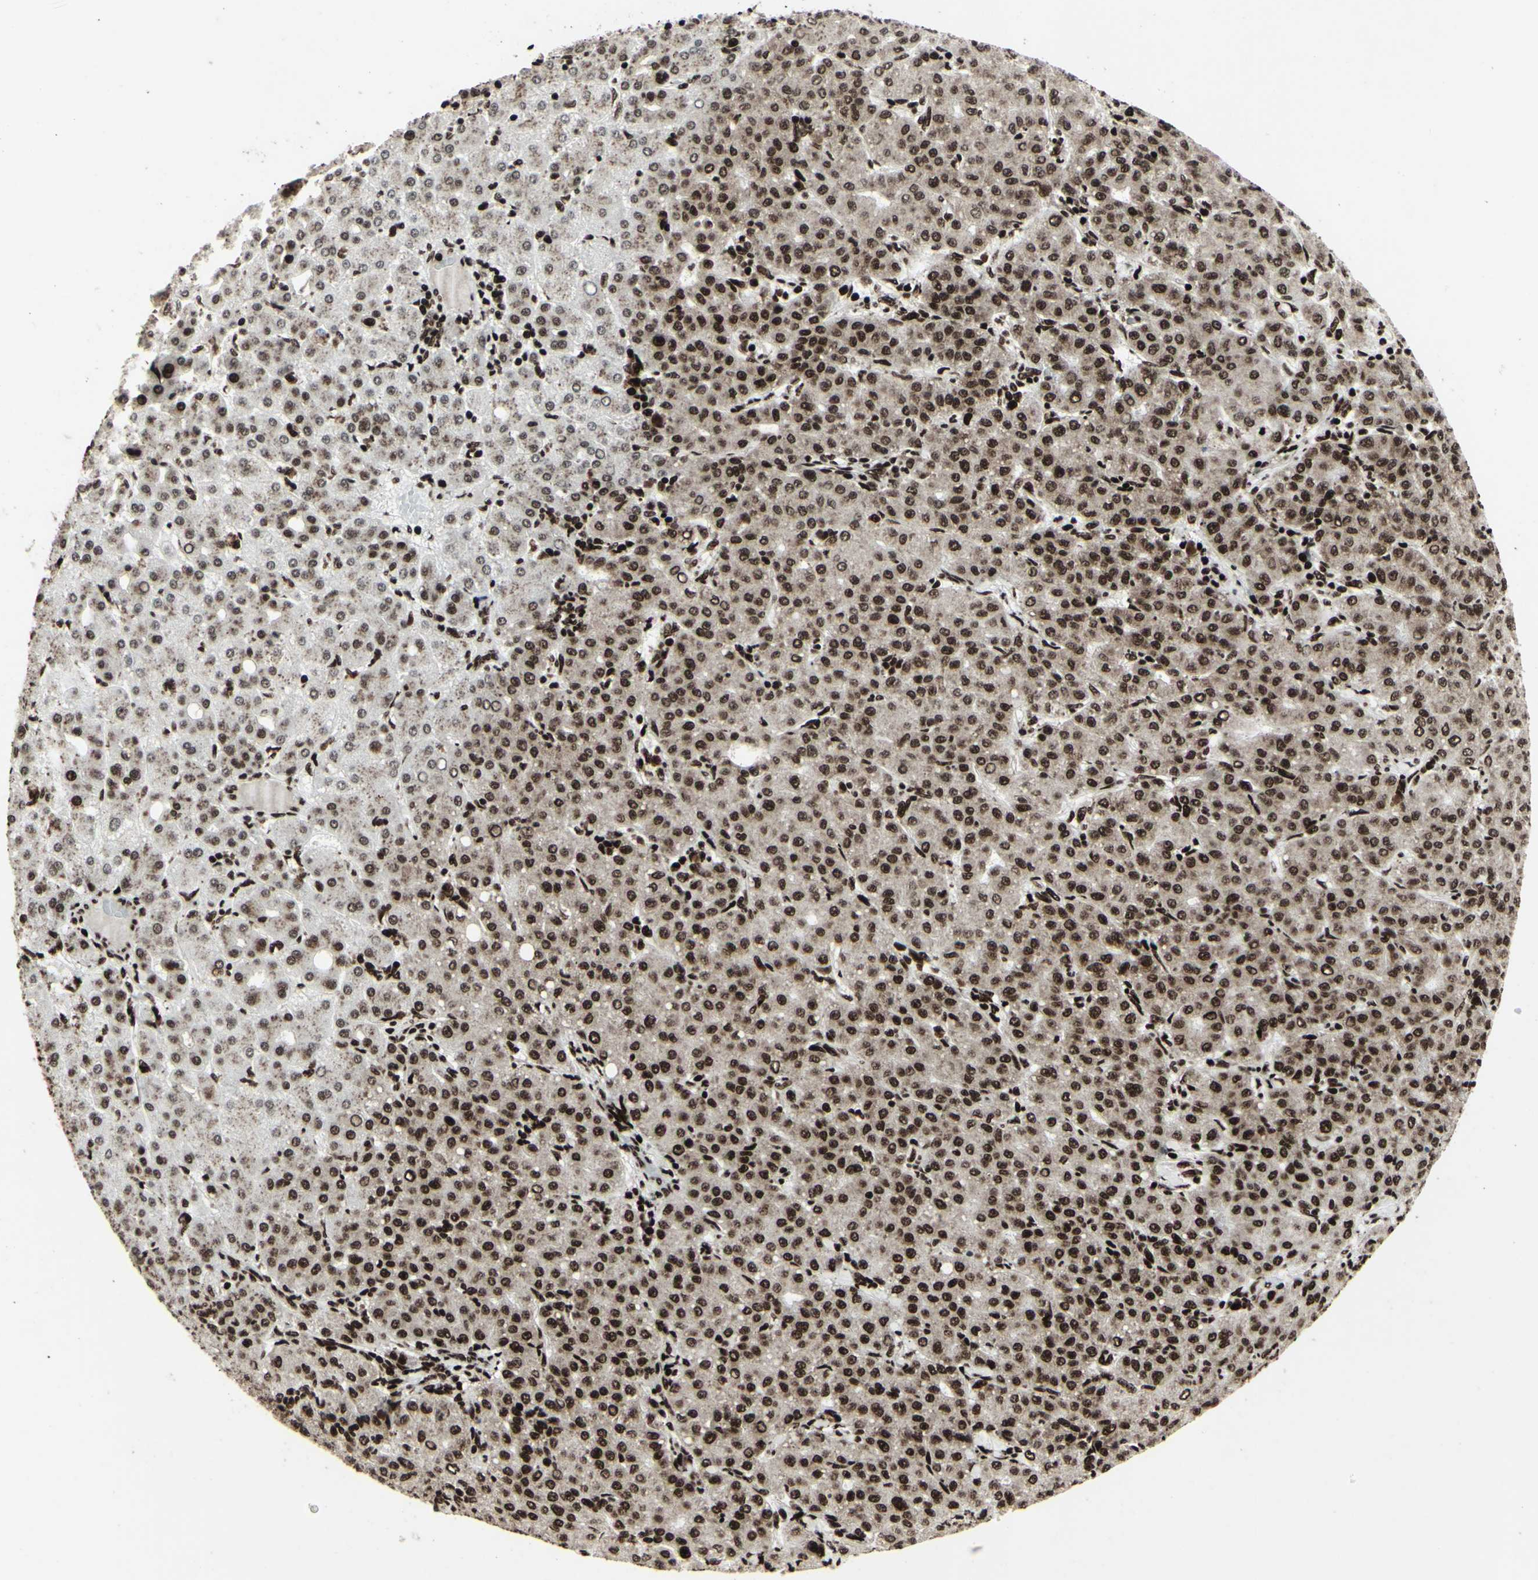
{"staining": {"intensity": "moderate", "quantity": ">75%", "location": "cytoplasmic/membranous,nuclear"}, "tissue": "liver cancer", "cell_type": "Tumor cells", "image_type": "cancer", "snomed": [{"axis": "morphology", "description": "Carcinoma, Hepatocellular, NOS"}, {"axis": "topography", "description": "Liver"}], "caption": "Protein staining displays moderate cytoplasmic/membranous and nuclear expression in approximately >75% of tumor cells in liver cancer (hepatocellular carcinoma). Immunohistochemistry (ihc) stains the protein of interest in brown and the nuclei are stained blue.", "gene": "U2AF2", "patient": {"sex": "male", "age": 65}}